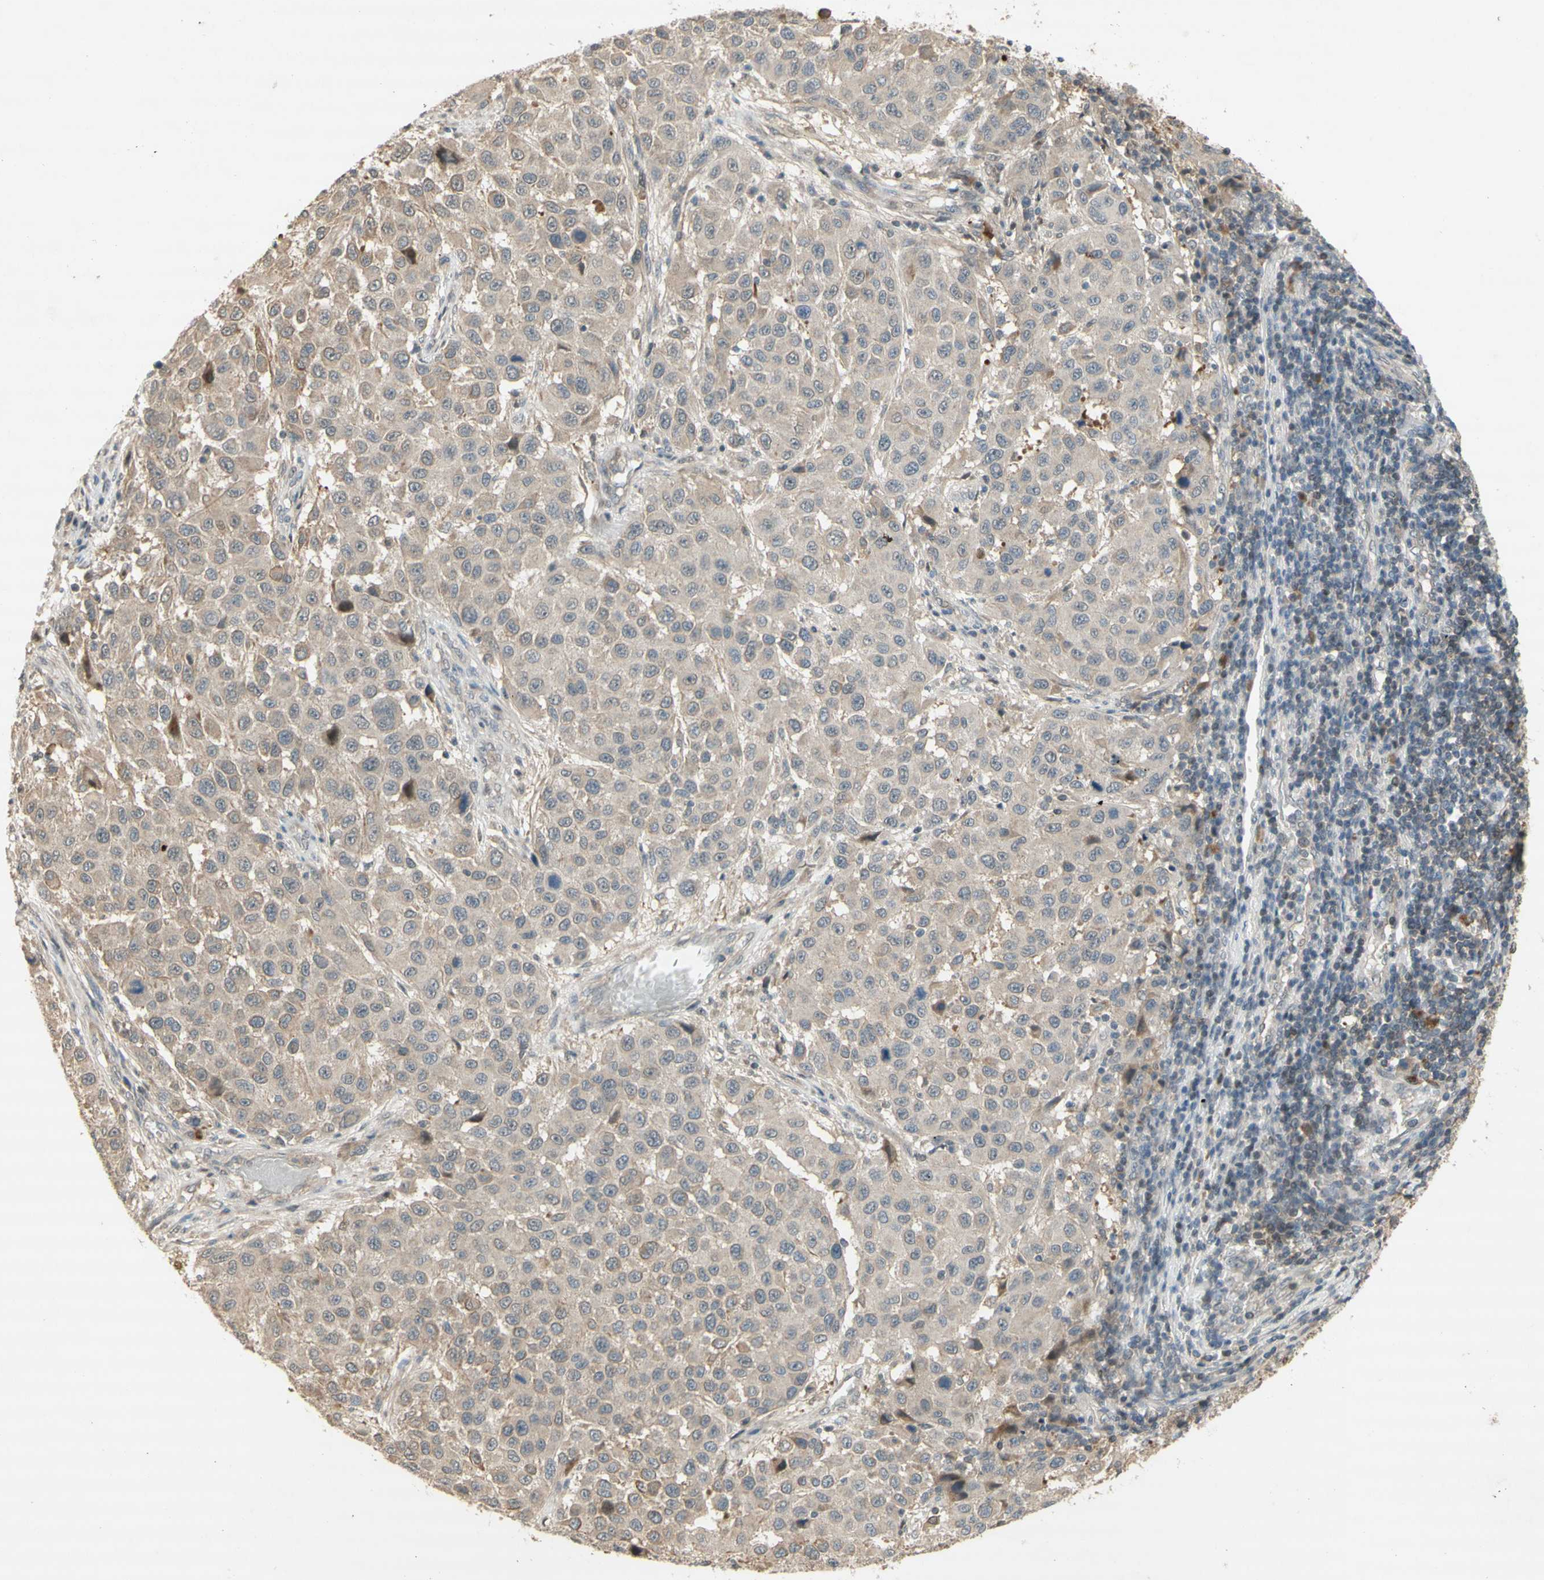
{"staining": {"intensity": "weak", "quantity": "<25%", "location": "cytoplasmic/membranous"}, "tissue": "melanoma", "cell_type": "Tumor cells", "image_type": "cancer", "snomed": [{"axis": "morphology", "description": "Malignant melanoma, Metastatic site"}, {"axis": "topography", "description": "Lymph node"}], "caption": "Immunohistochemistry histopathology image of melanoma stained for a protein (brown), which shows no positivity in tumor cells.", "gene": "NRG4", "patient": {"sex": "male", "age": 61}}